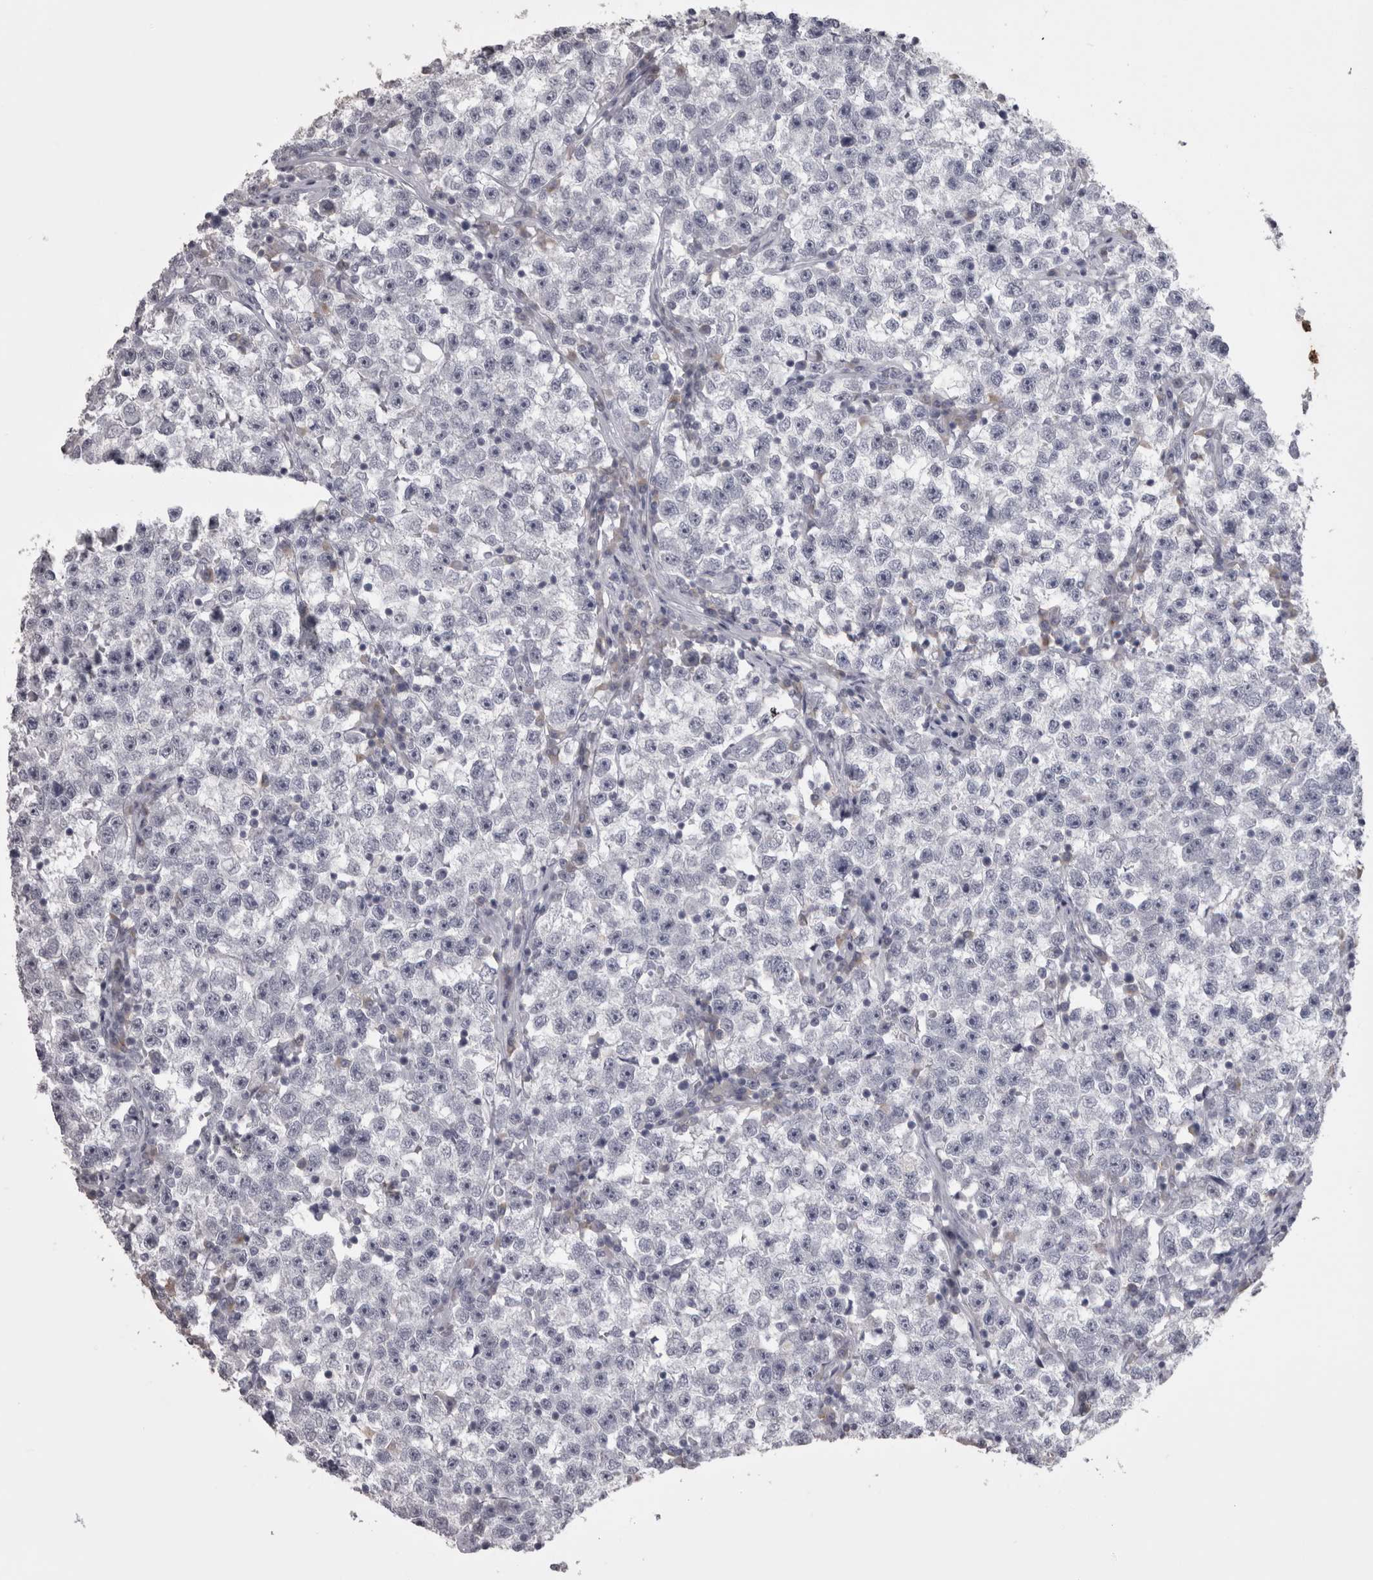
{"staining": {"intensity": "negative", "quantity": "none", "location": "none"}, "tissue": "testis cancer", "cell_type": "Tumor cells", "image_type": "cancer", "snomed": [{"axis": "morphology", "description": "Seminoma, NOS"}, {"axis": "topography", "description": "Testis"}], "caption": "Immunohistochemistry of human testis seminoma displays no positivity in tumor cells.", "gene": "LAX1", "patient": {"sex": "male", "age": 22}}